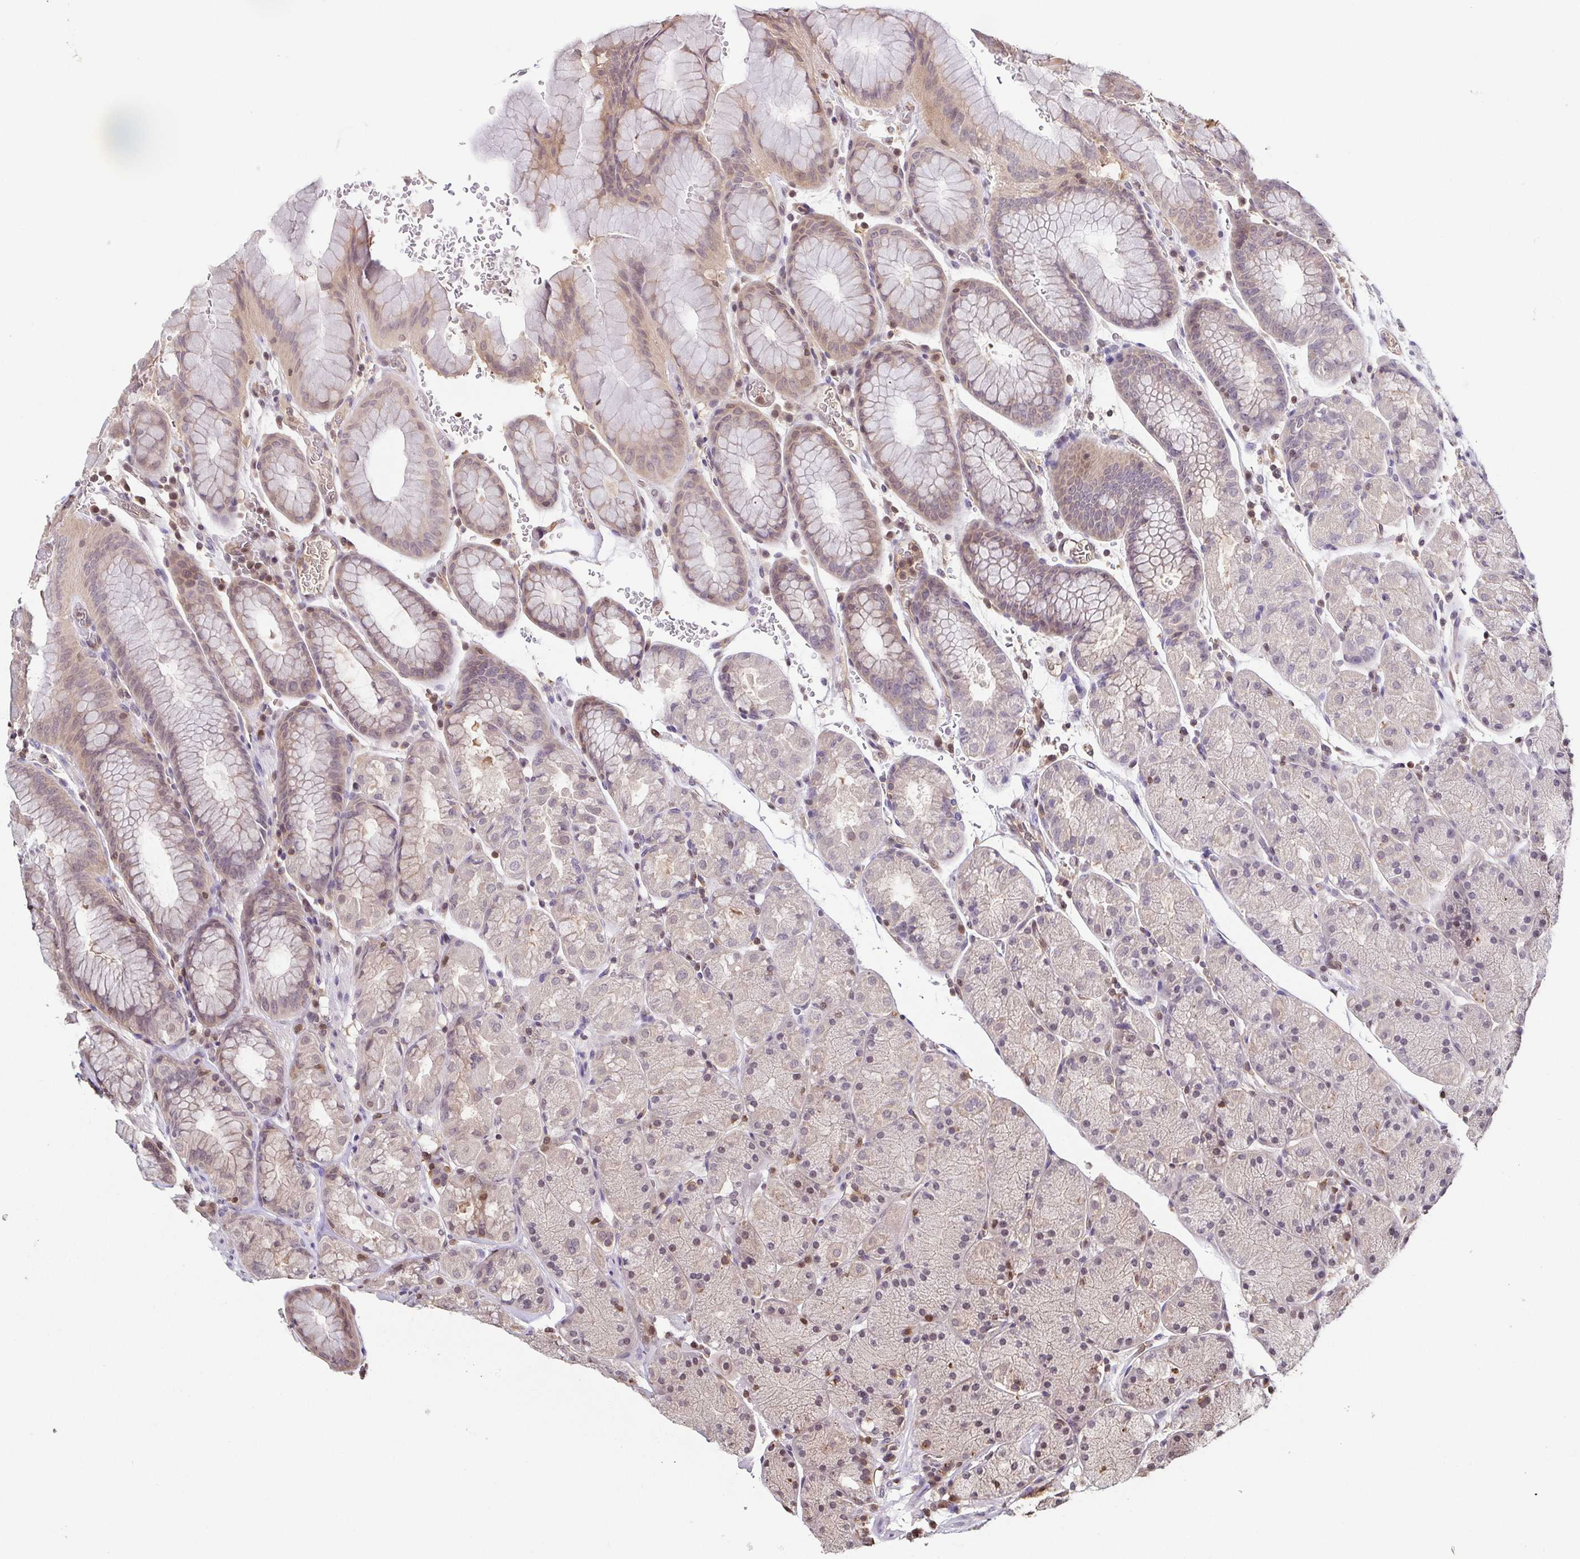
{"staining": {"intensity": "moderate", "quantity": ">75%", "location": "cytoplasmic/membranous,nuclear"}, "tissue": "stomach", "cell_type": "Glandular cells", "image_type": "normal", "snomed": [{"axis": "morphology", "description": "Normal tissue, NOS"}, {"axis": "topography", "description": "Stomach, upper"}, {"axis": "topography", "description": "Stomach"}], "caption": "Moderate cytoplasmic/membranous,nuclear positivity is identified in about >75% of glandular cells in benign stomach. (Stains: DAB in brown, nuclei in blue, Microscopy: brightfield microscopy at high magnification).", "gene": "PSMB9", "patient": {"sex": "male", "age": 76}}